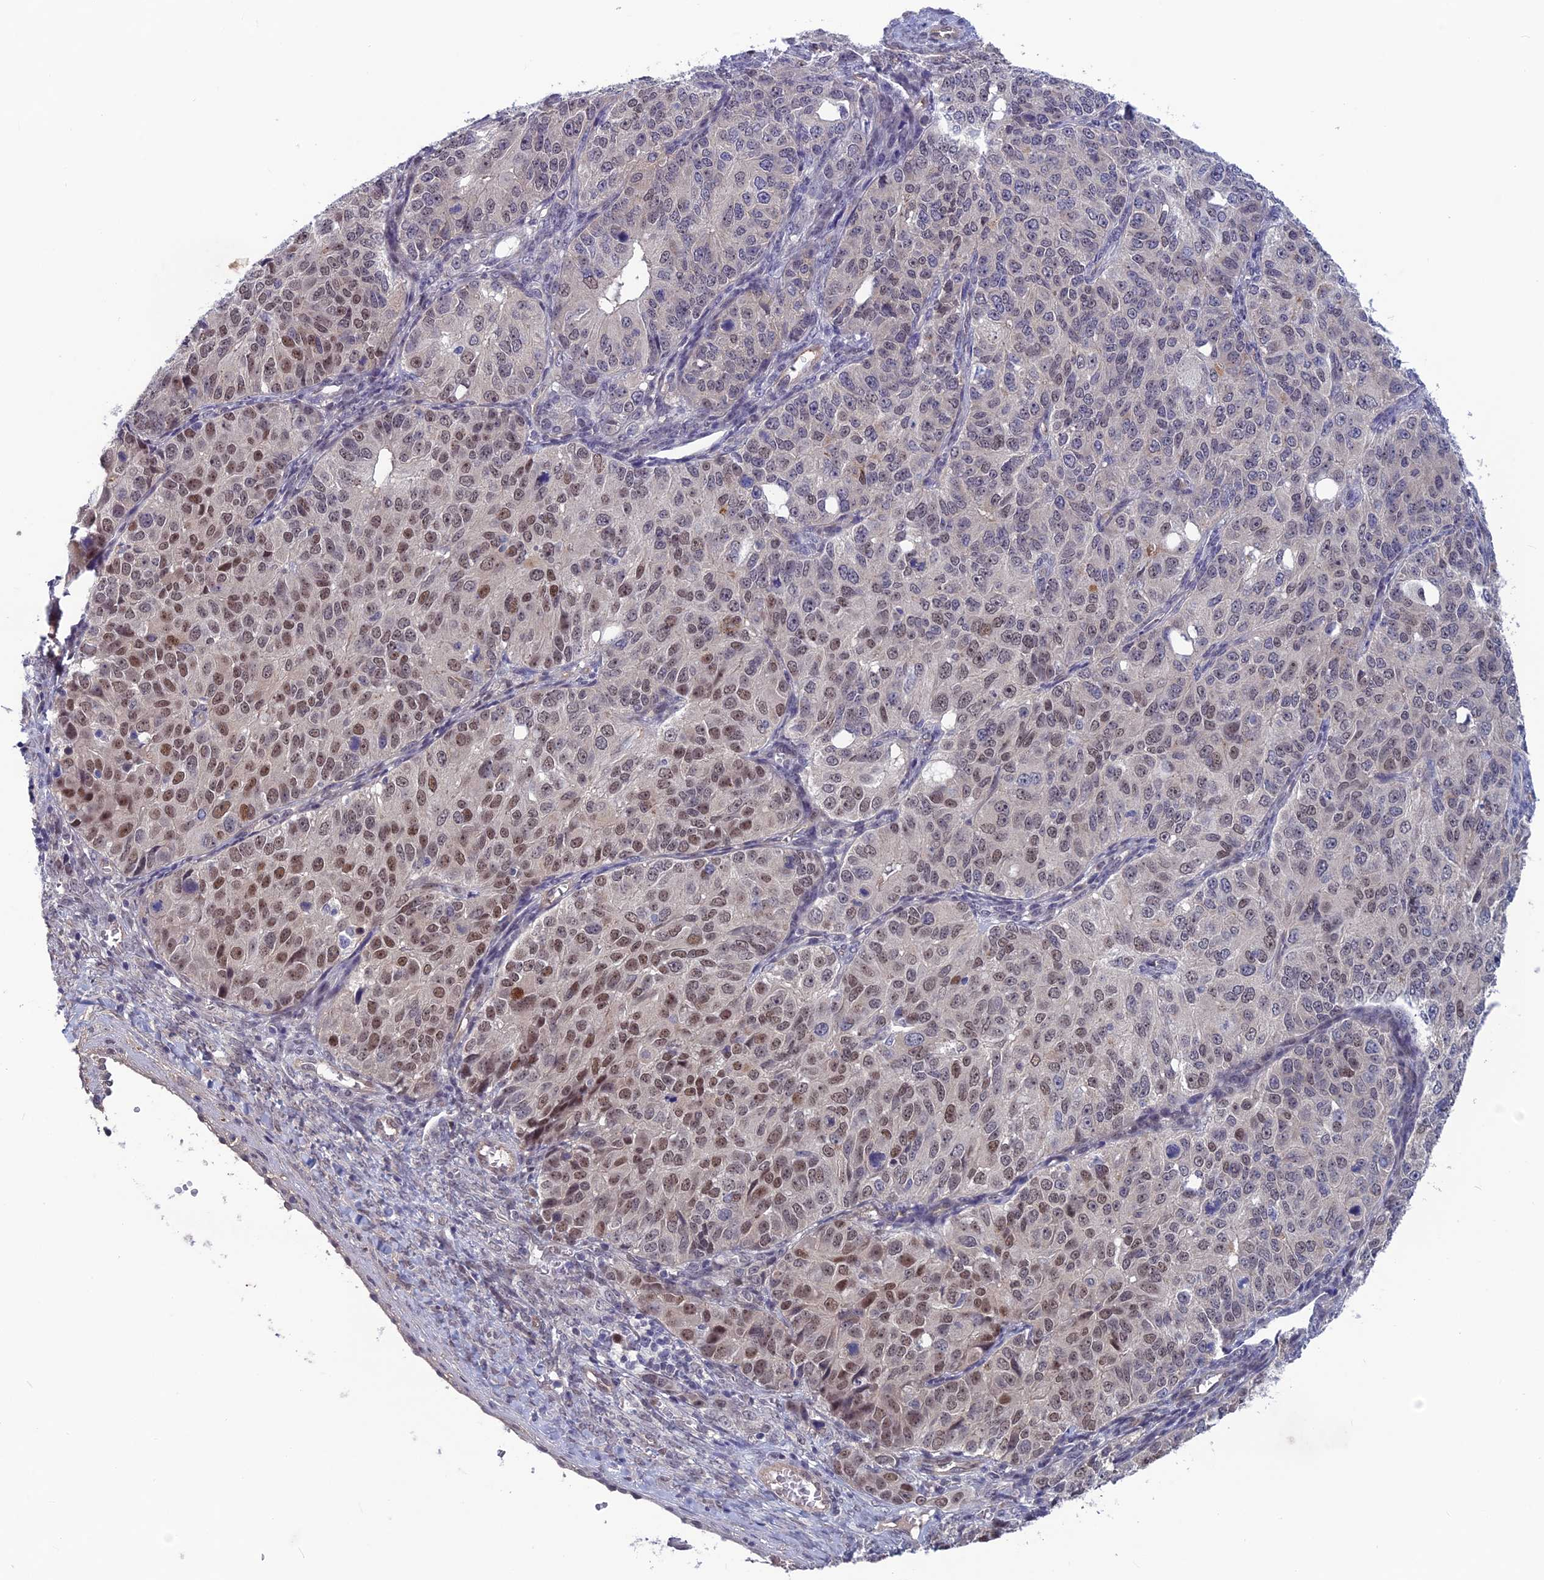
{"staining": {"intensity": "moderate", "quantity": "25%-75%", "location": "nuclear"}, "tissue": "ovarian cancer", "cell_type": "Tumor cells", "image_type": "cancer", "snomed": [{"axis": "morphology", "description": "Carcinoma, endometroid"}, {"axis": "topography", "description": "Ovary"}], "caption": "The image reveals a brown stain indicating the presence of a protein in the nuclear of tumor cells in ovarian endometroid carcinoma.", "gene": "FKBPL", "patient": {"sex": "female", "age": 51}}